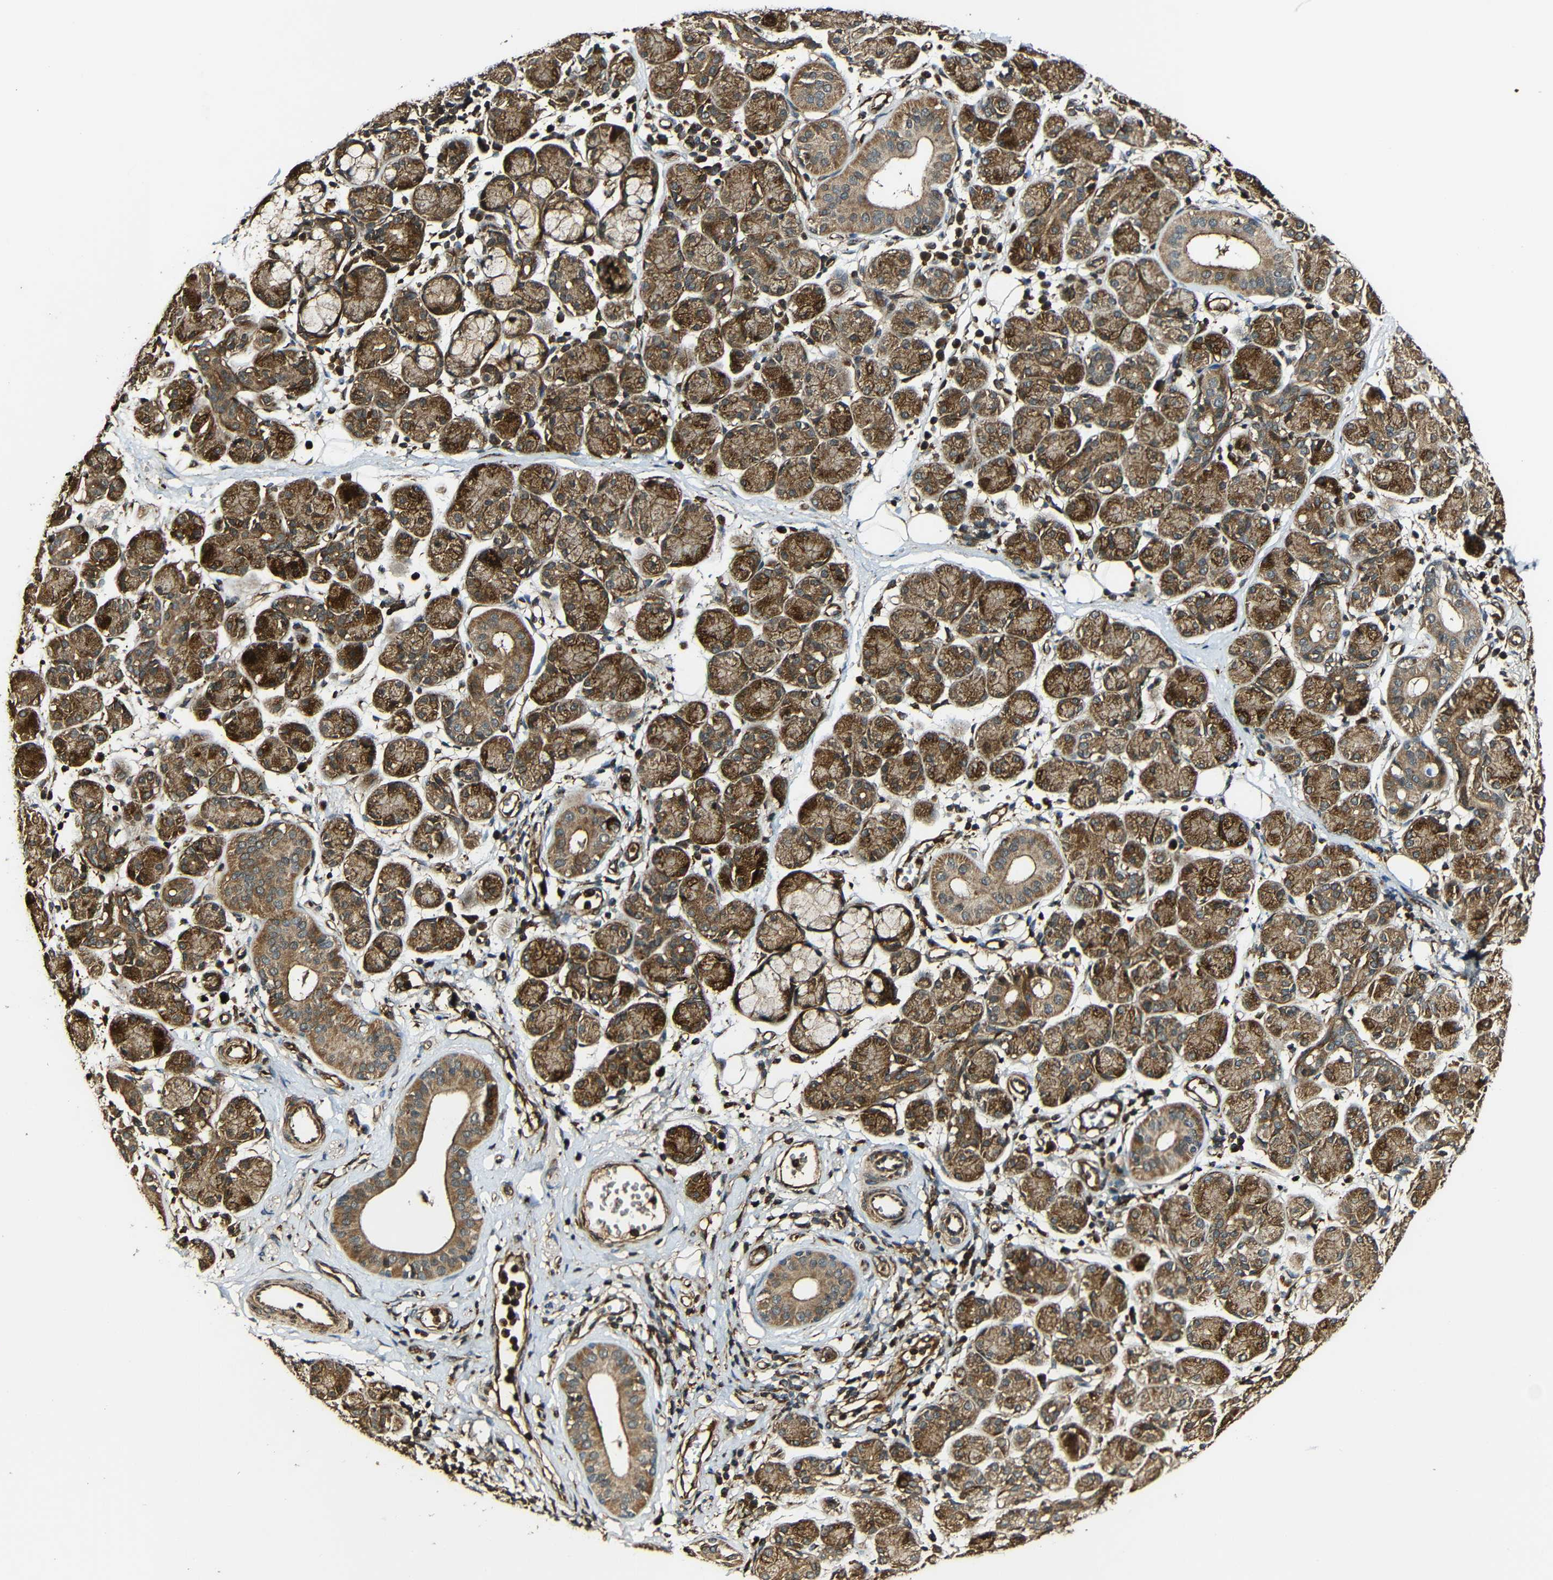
{"staining": {"intensity": "strong", "quantity": ">75%", "location": "cytoplasmic/membranous"}, "tissue": "salivary gland", "cell_type": "Glandular cells", "image_type": "normal", "snomed": [{"axis": "morphology", "description": "Normal tissue, NOS"}, {"axis": "morphology", "description": "Inflammation, NOS"}, {"axis": "topography", "description": "Lymph node"}, {"axis": "topography", "description": "Salivary gland"}], "caption": "Immunohistochemistry (IHC) micrograph of normal salivary gland stained for a protein (brown), which displays high levels of strong cytoplasmic/membranous positivity in about >75% of glandular cells.", "gene": "CASP8", "patient": {"sex": "male", "age": 3}}